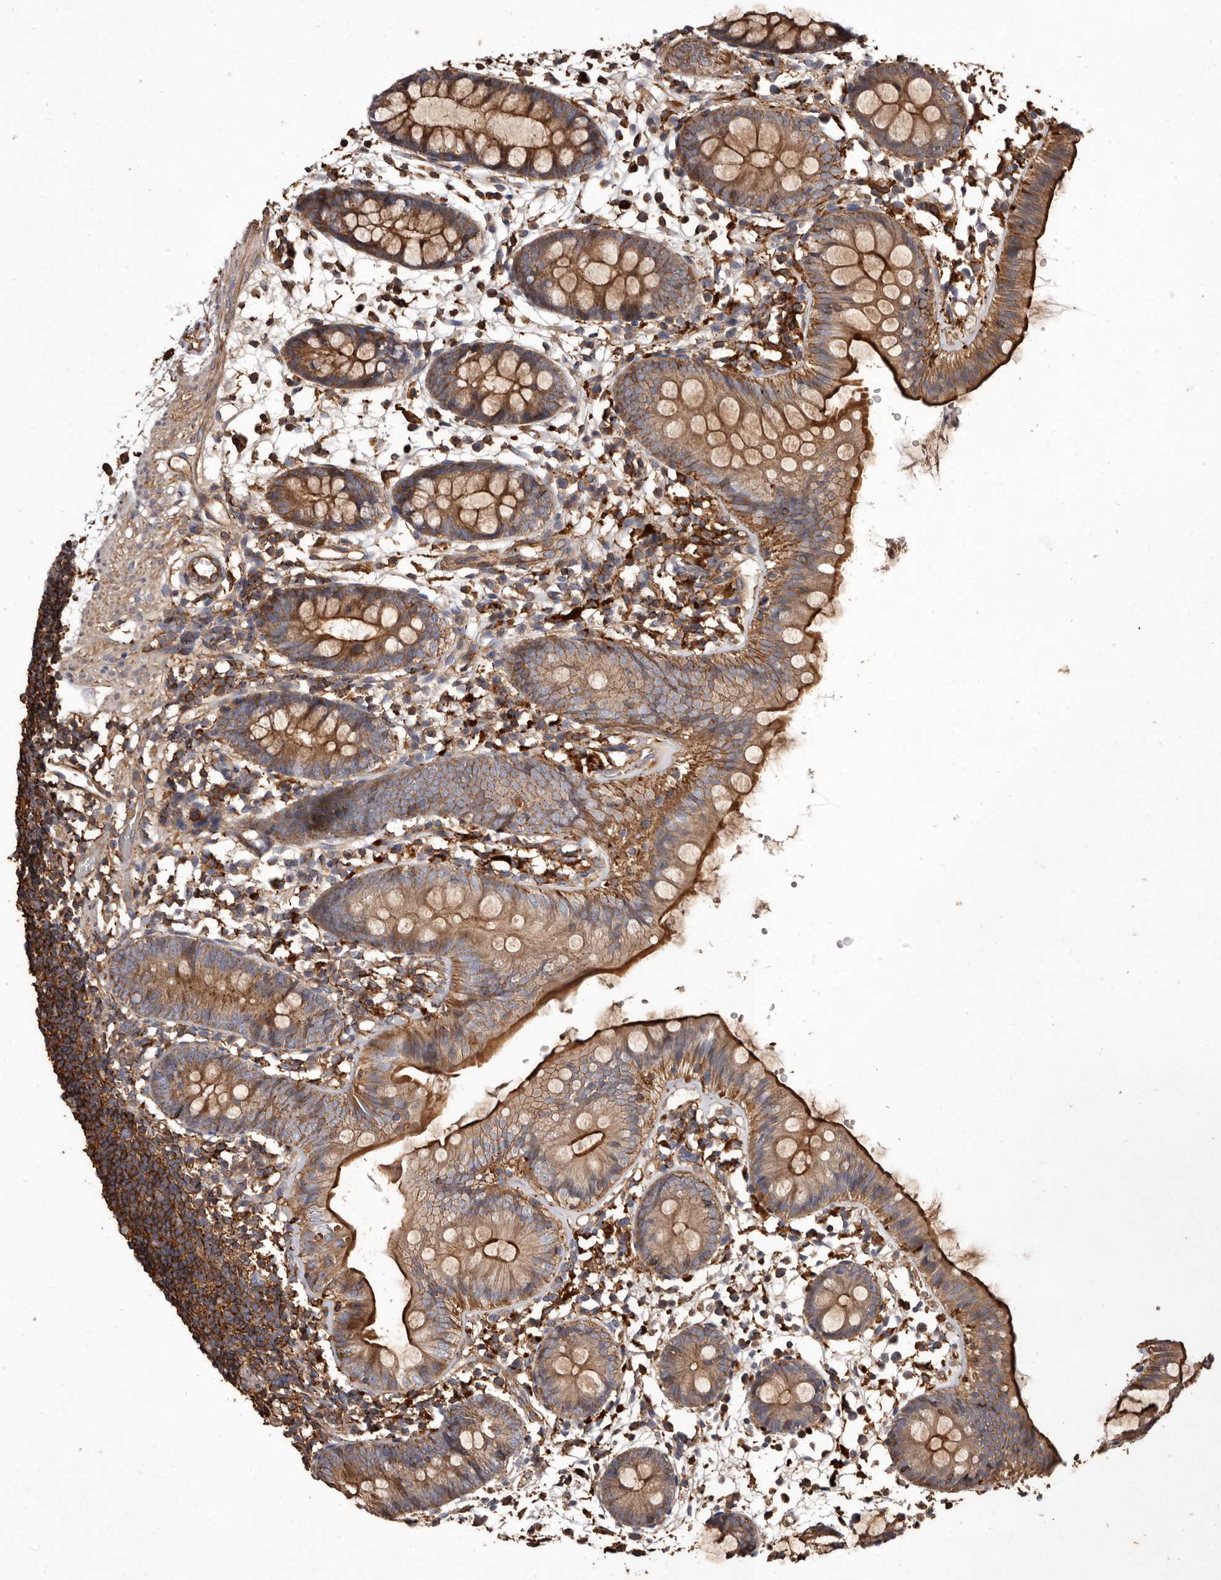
{"staining": {"intensity": "strong", "quantity": ">75%", "location": "cytoplasmic/membranous"}, "tissue": "colon", "cell_type": "Endothelial cells", "image_type": "normal", "snomed": [{"axis": "morphology", "description": "Normal tissue, NOS"}, {"axis": "topography", "description": "Colon"}], "caption": "The immunohistochemical stain labels strong cytoplasmic/membranous positivity in endothelial cells of benign colon.", "gene": "COQ8B", "patient": {"sex": "male", "age": 56}}